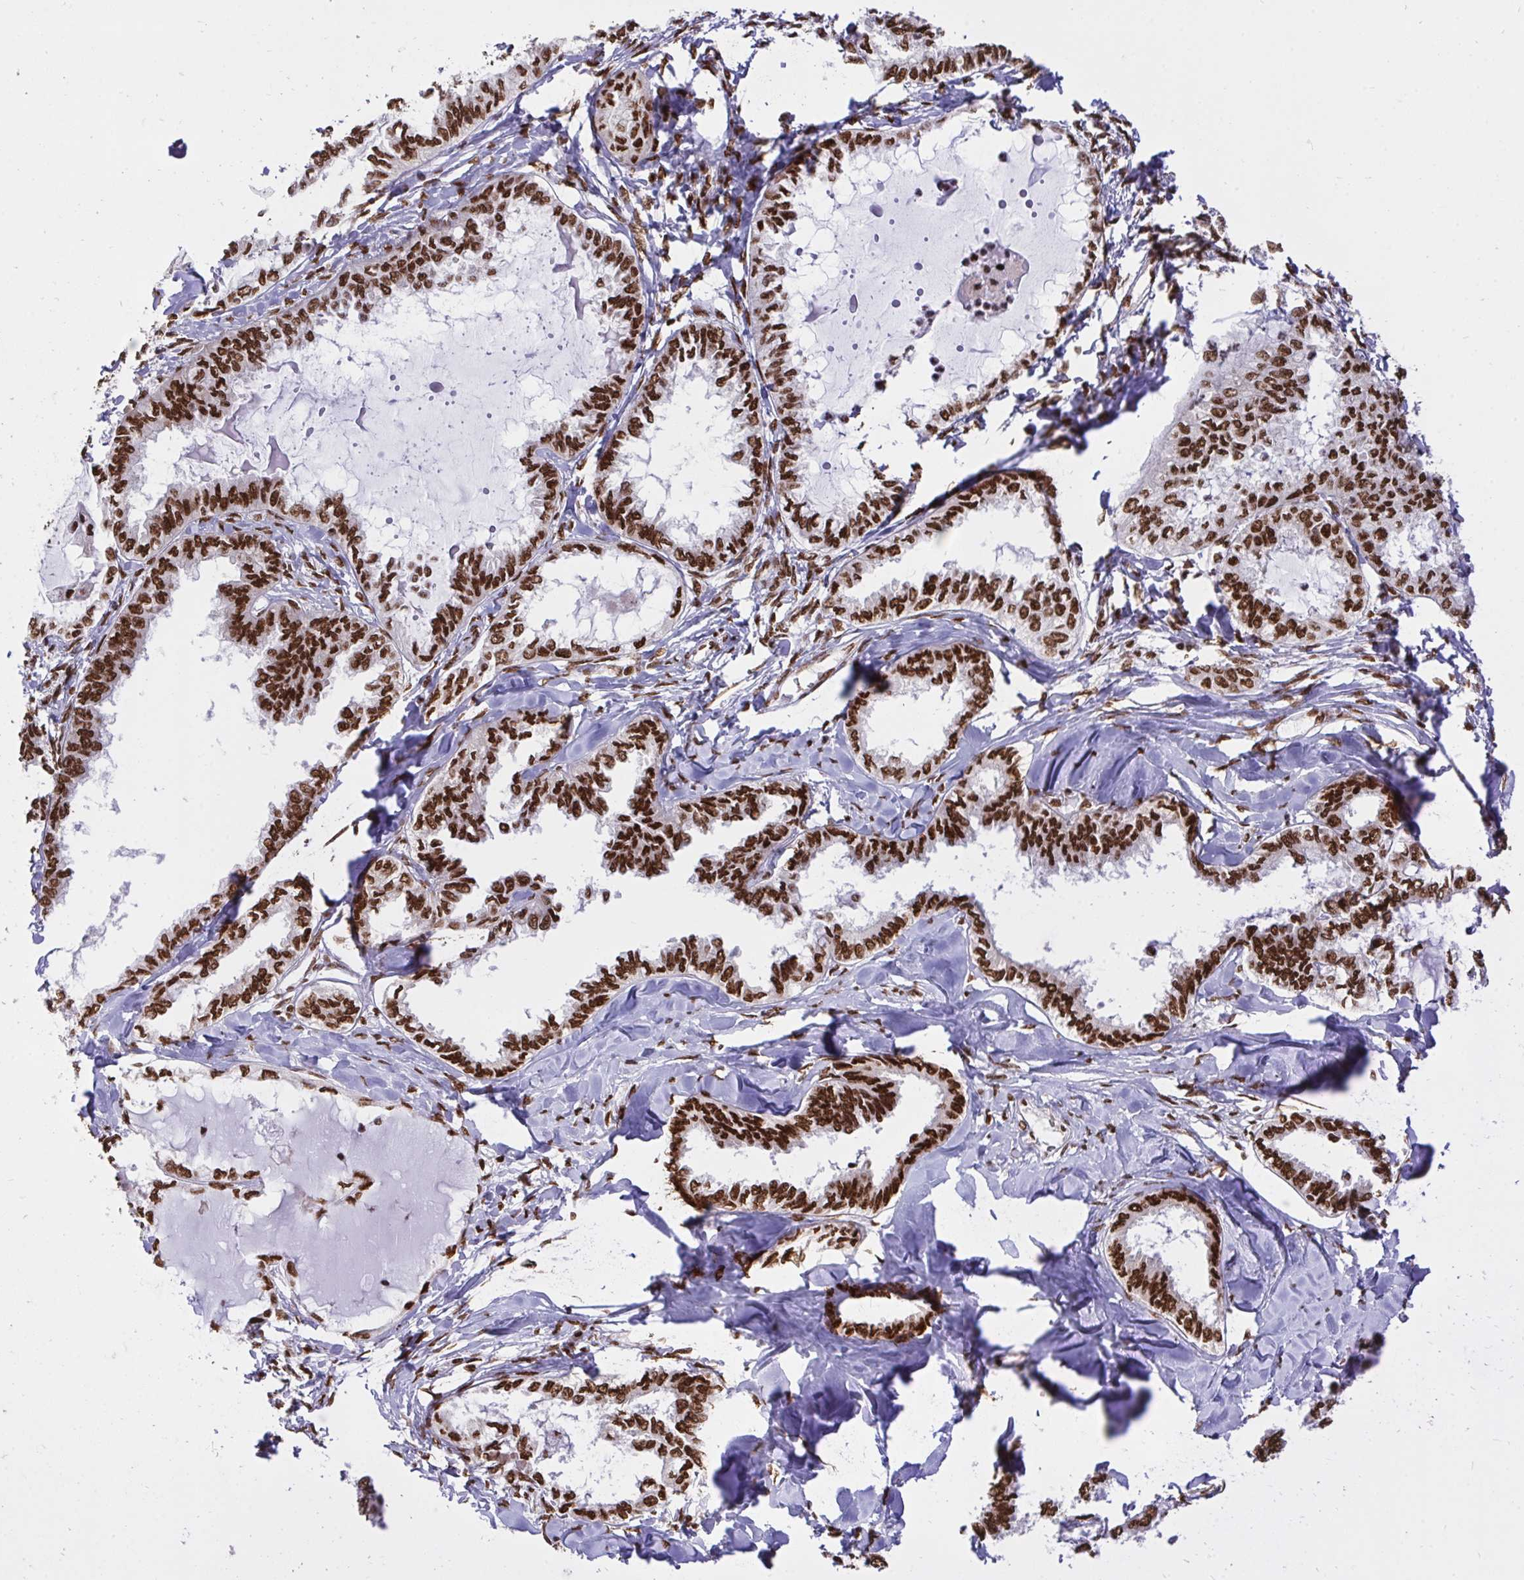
{"staining": {"intensity": "strong", "quantity": ">75%", "location": "nuclear"}, "tissue": "ovarian cancer", "cell_type": "Tumor cells", "image_type": "cancer", "snomed": [{"axis": "morphology", "description": "Carcinoma, endometroid"}, {"axis": "topography", "description": "Ovary"}], "caption": "Ovarian endometroid carcinoma tissue reveals strong nuclear positivity in approximately >75% of tumor cells, visualized by immunohistochemistry.", "gene": "HNRNPL", "patient": {"sex": "female", "age": 70}}